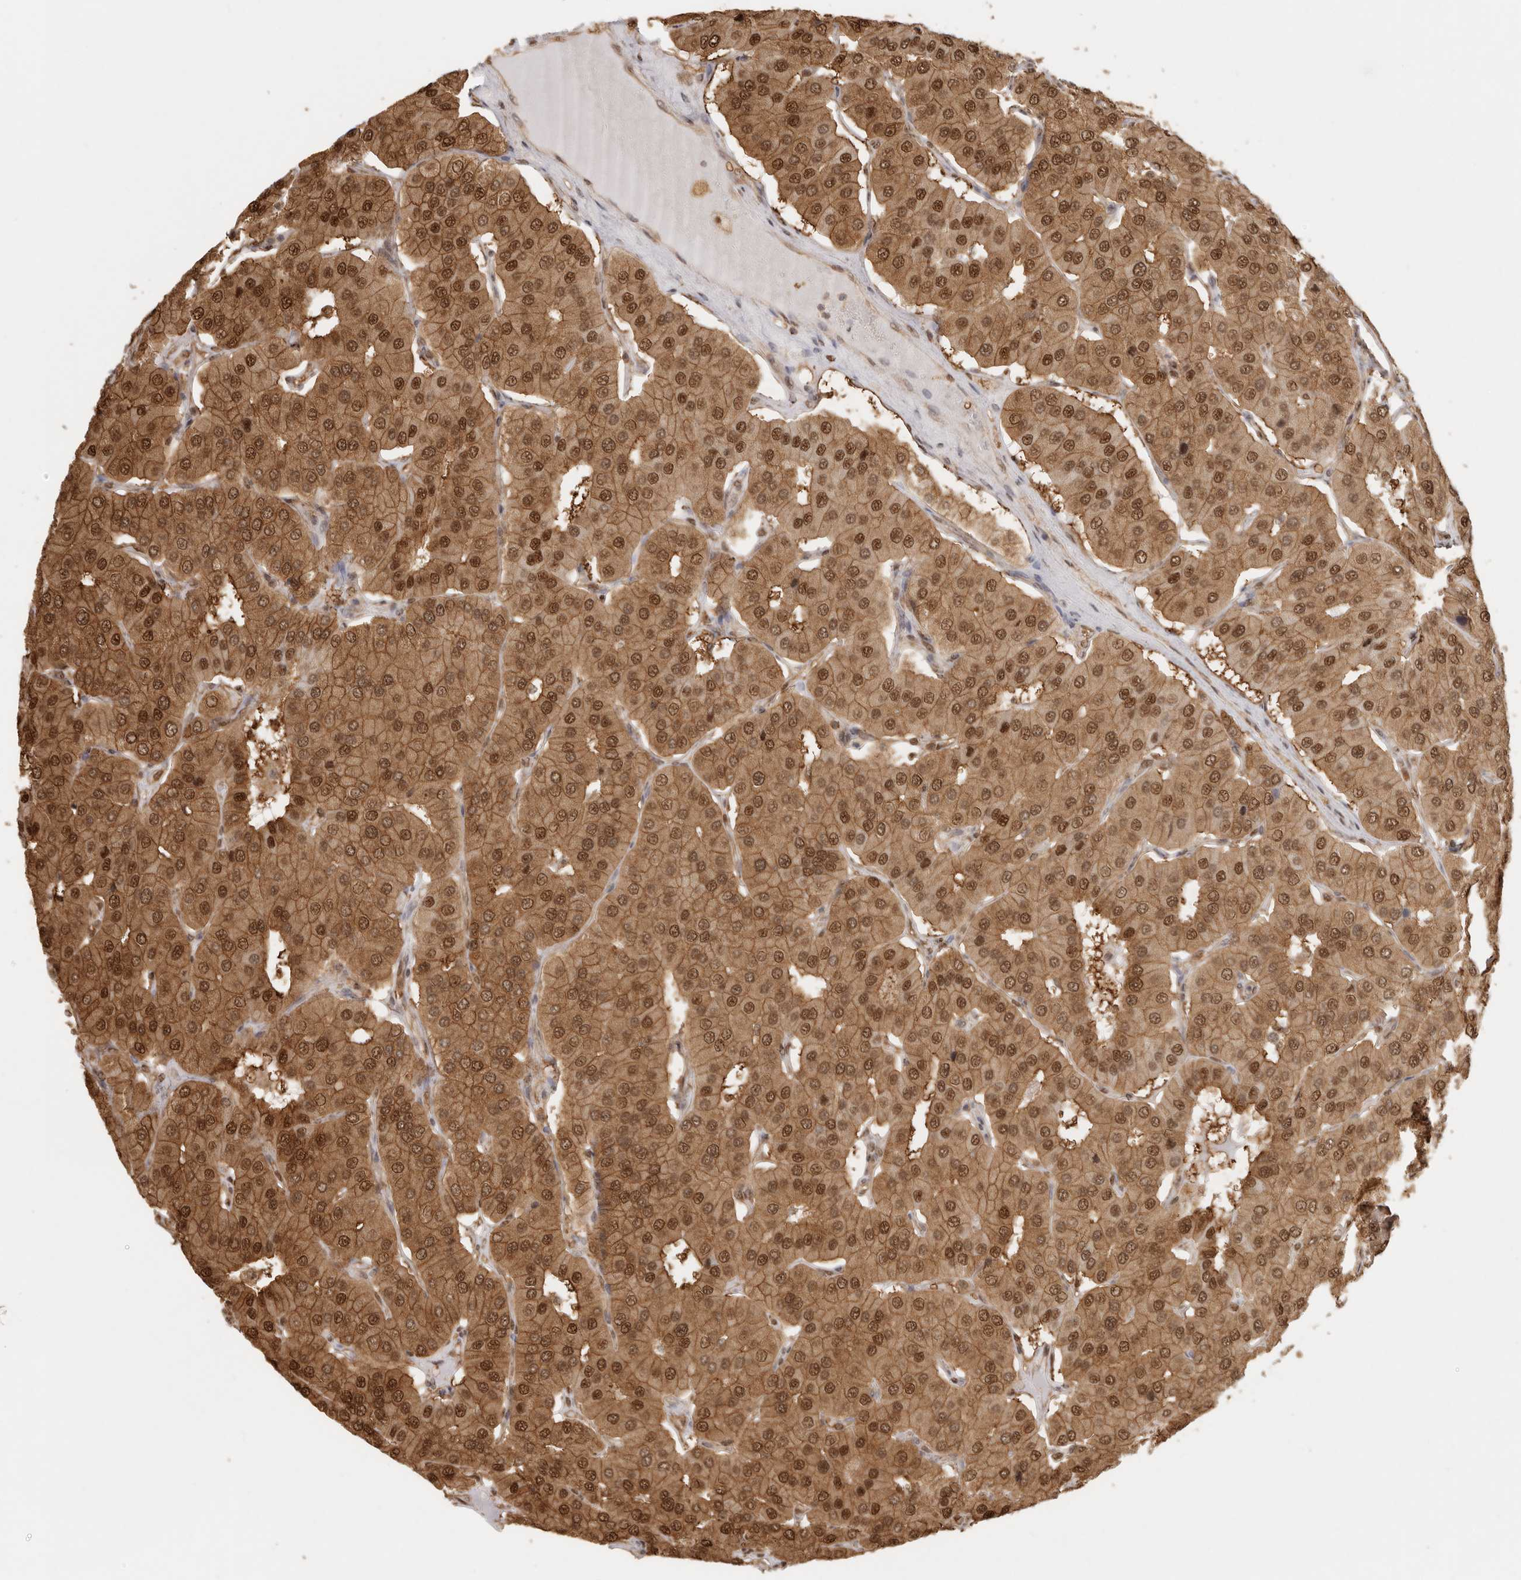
{"staining": {"intensity": "moderate", "quantity": ">75%", "location": "cytoplasmic/membranous,nuclear"}, "tissue": "parathyroid gland", "cell_type": "Glandular cells", "image_type": "normal", "snomed": [{"axis": "morphology", "description": "Normal tissue, NOS"}, {"axis": "morphology", "description": "Adenoma, NOS"}, {"axis": "topography", "description": "Parathyroid gland"}], "caption": "IHC staining of benign parathyroid gland, which demonstrates medium levels of moderate cytoplasmic/membranous,nuclear staining in approximately >75% of glandular cells indicating moderate cytoplasmic/membranous,nuclear protein staining. The staining was performed using DAB (3,3'-diaminobenzidine) (brown) for protein detection and nuclei were counterstained in hematoxylin (blue).", "gene": "PSMA5", "patient": {"sex": "female", "age": 86}}